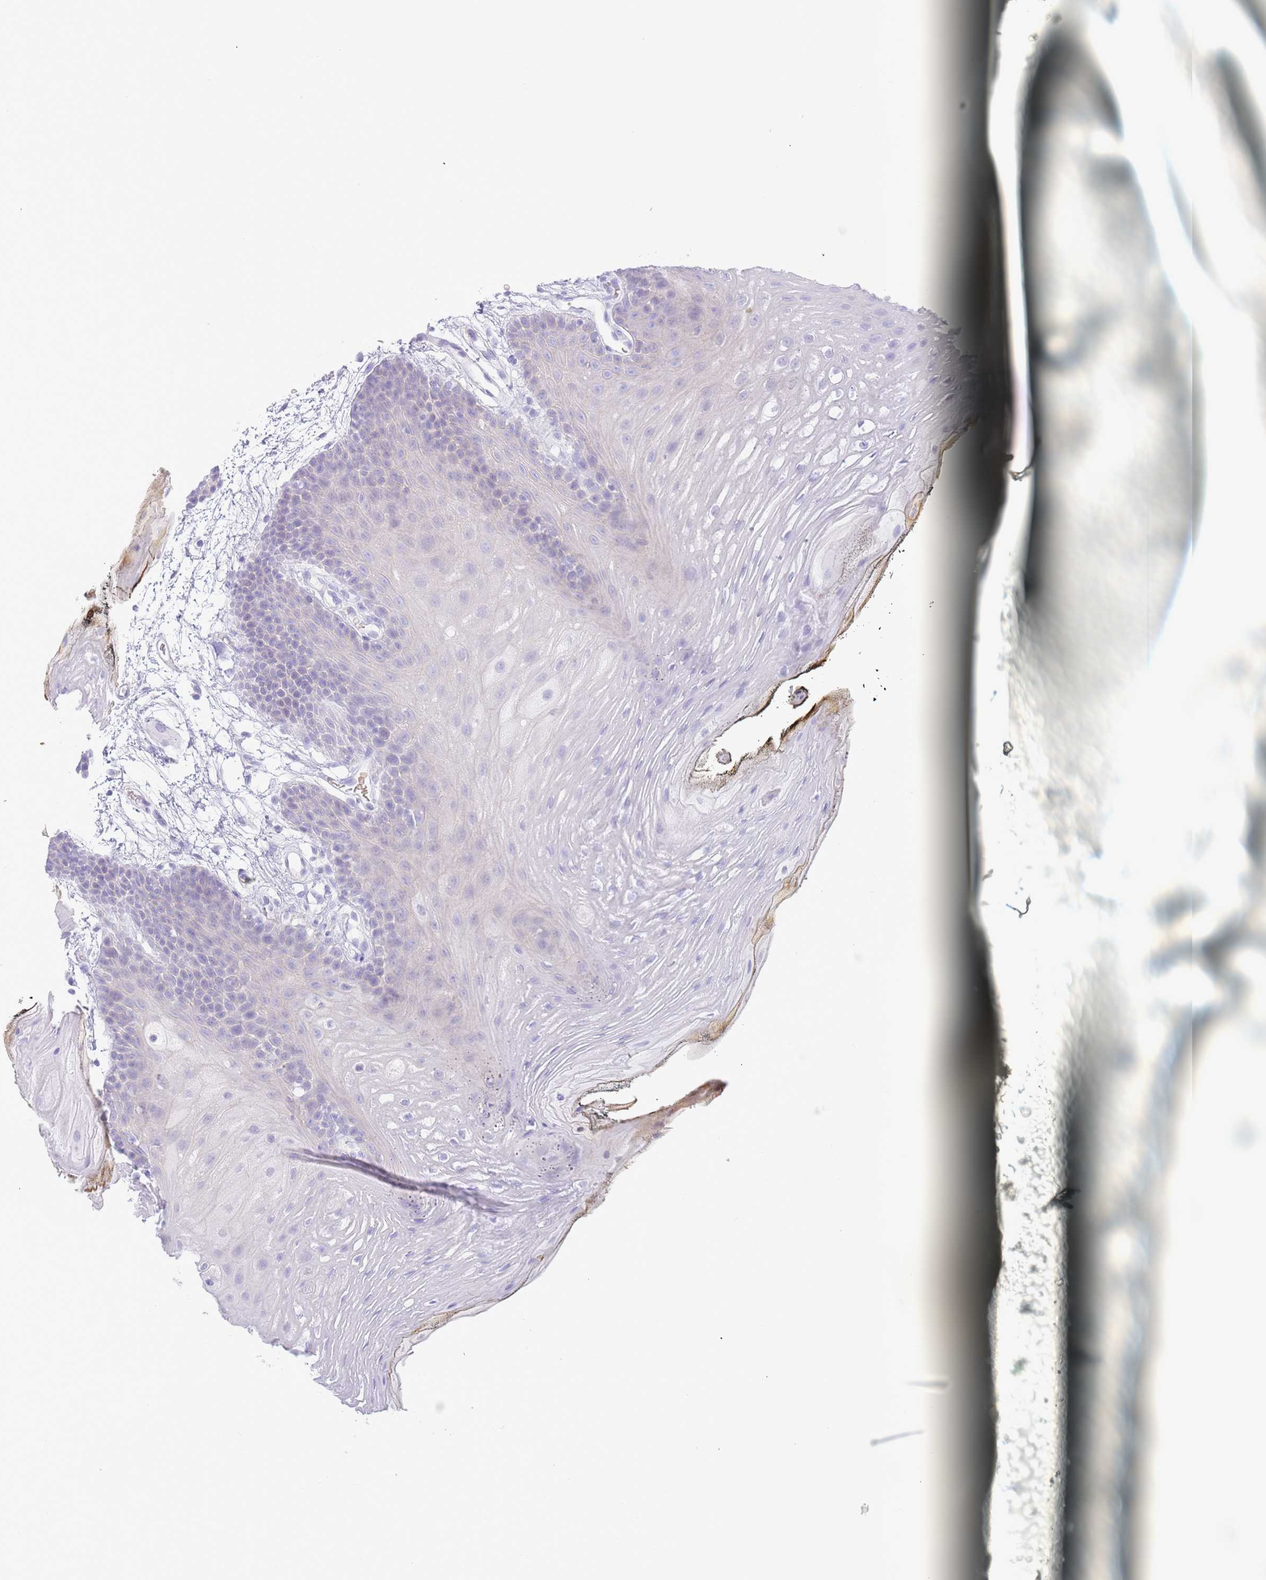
{"staining": {"intensity": "negative", "quantity": "none", "location": "none"}, "tissue": "oral mucosa", "cell_type": "Squamous epithelial cells", "image_type": "normal", "snomed": [{"axis": "morphology", "description": "Normal tissue, NOS"}, {"axis": "topography", "description": "Oral tissue"}, {"axis": "topography", "description": "Tounge, NOS"}], "caption": "This is an IHC micrograph of normal human oral mucosa. There is no expression in squamous epithelial cells.", "gene": "ACR", "patient": {"sex": "female", "age": 81}}